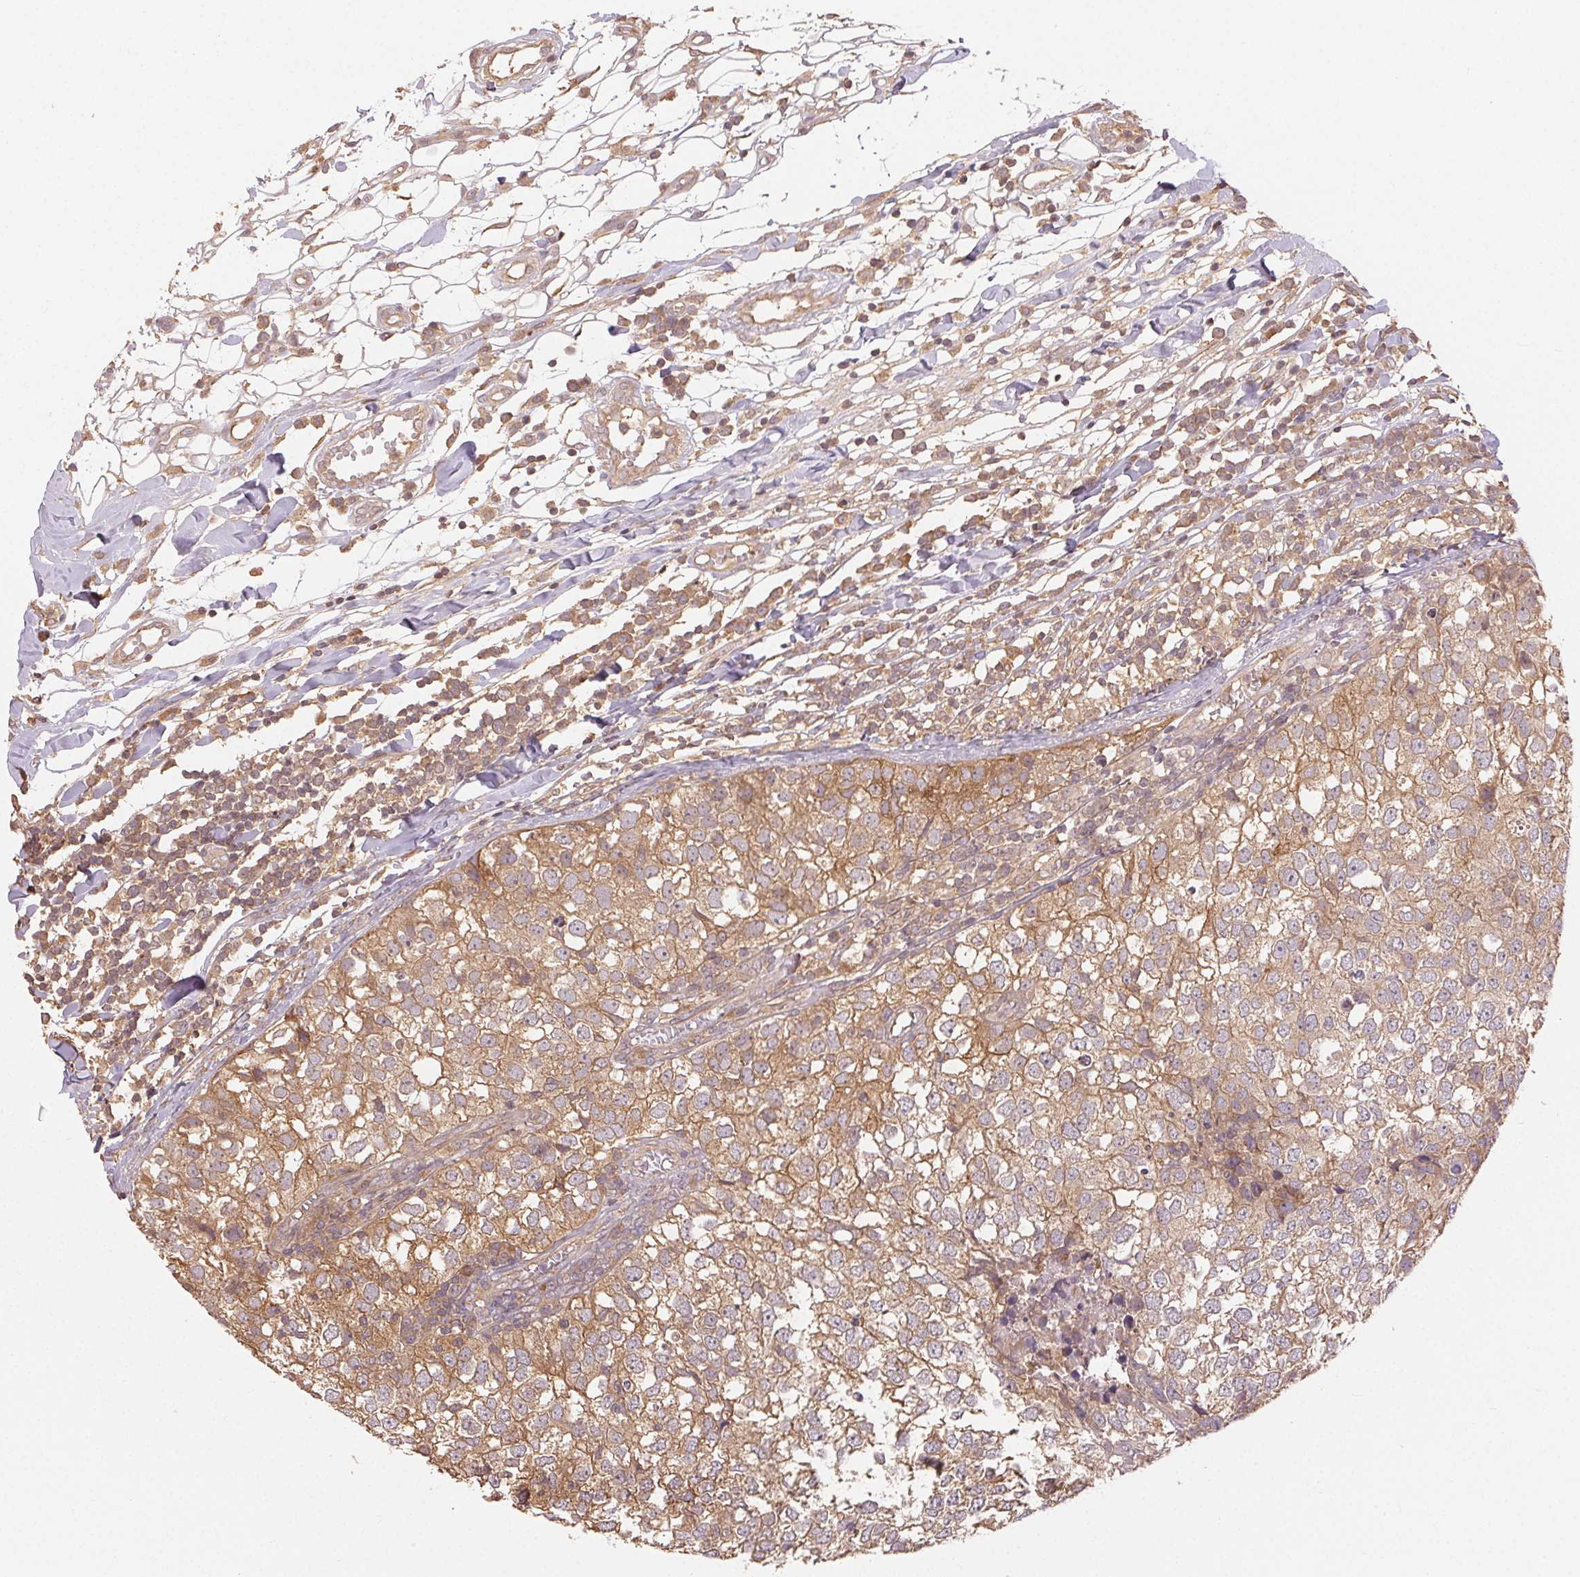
{"staining": {"intensity": "moderate", "quantity": ">75%", "location": "cytoplasmic/membranous"}, "tissue": "breast cancer", "cell_type": "Tumor cells", "image_type": "cancer", "snomed": [{"axis": "morphology", "description": "Duct carcinoma"}, {"axis": "topography", "description": "Breast"}], "caption": "Breast cancer (invasive ductal carcinoma) was stained to show a protein in brown. There is medium levels of moderate cytoplasmic/membranous expression in about >75% of tumor cells.", "gene": "MAPKAPK2", "patient": {"sex": "female", "age": 30}}